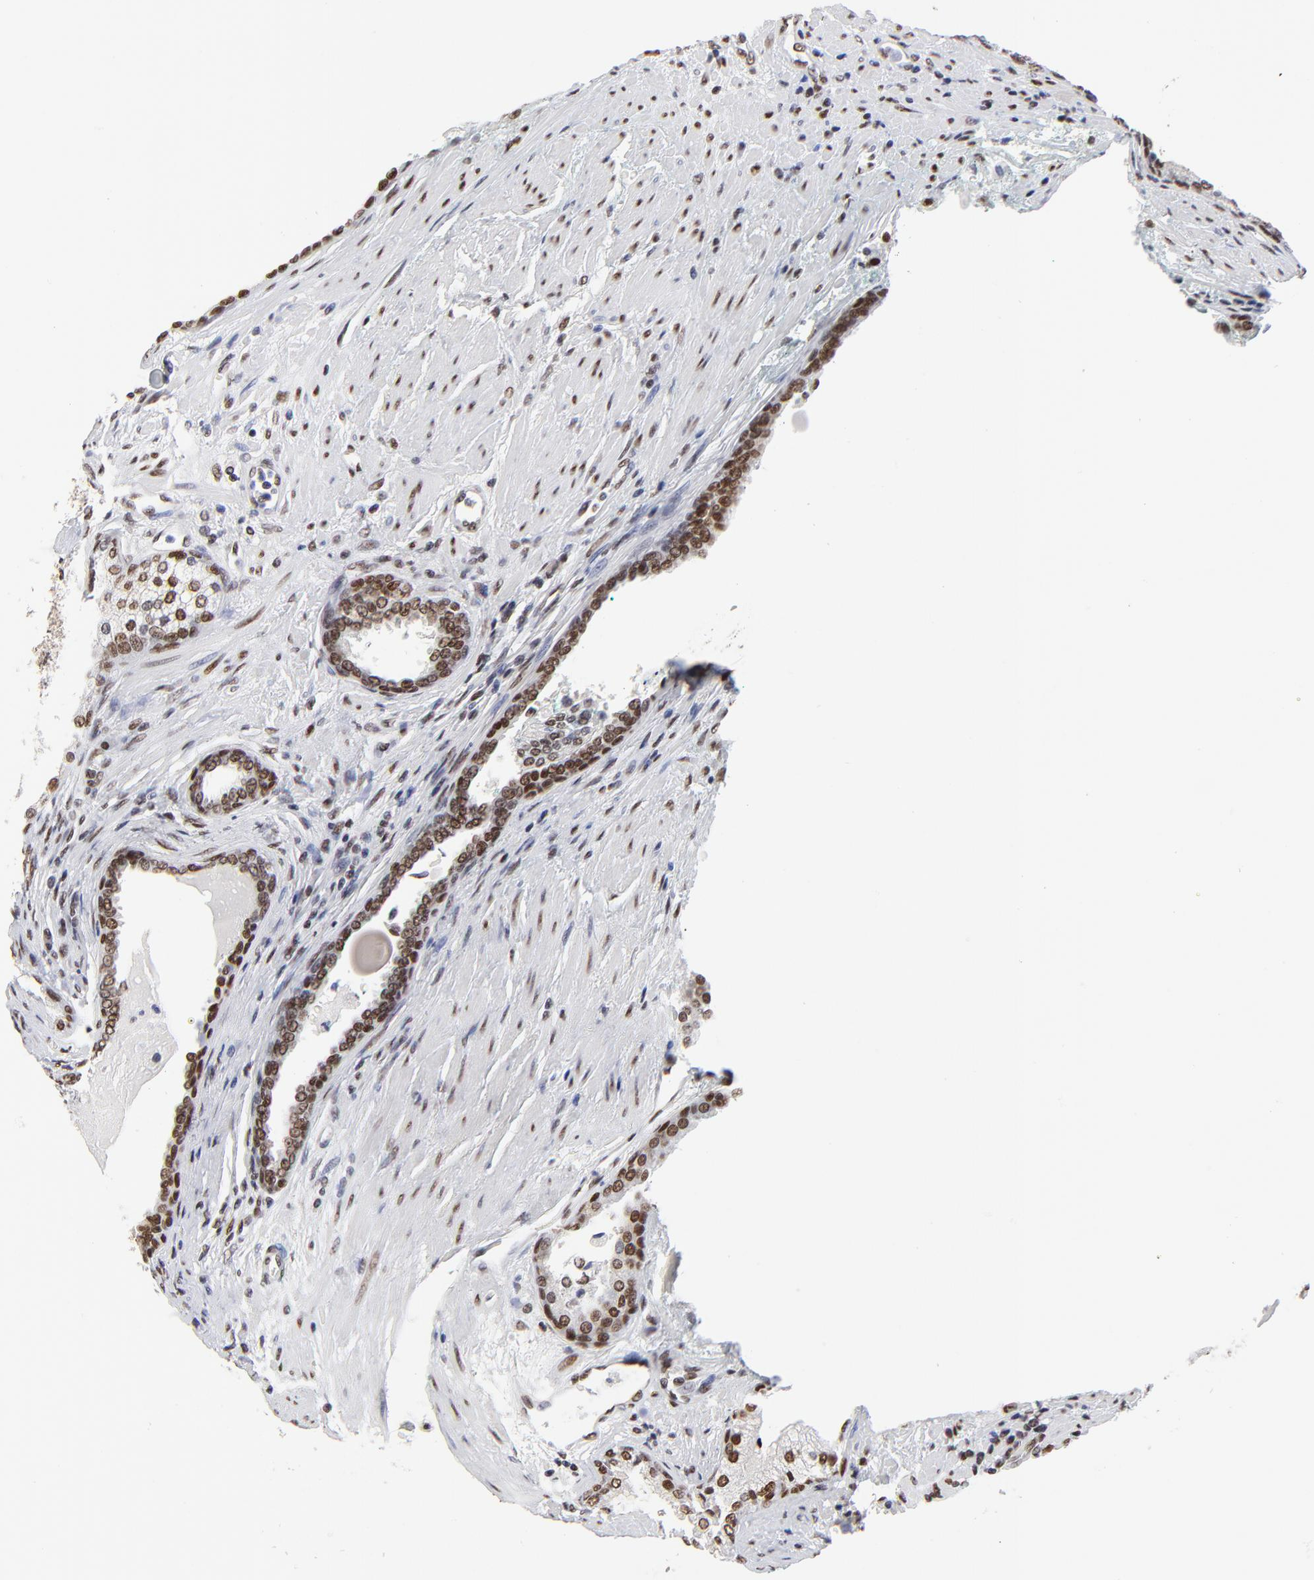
{"staining": {"intensity": "strong", "quantity": ">75%", "location": "nuclear"}, "tissue": "prostate cancer", "cell_type": "Tumor cells", "image_type": "cancer", "snomed": [{"axis": "morphology", "description": "Adenocarcinoma, Medium grade"}, {"axis": "topography", "description": "Prostate"}], "caption": "Brown immunohistochemical staining in prostate cancer demonstrates strong nuclear expression in about >75% of tumor cells.", "gene": "ZMYM3", "patient": {"sex": "male", "age": 72}}